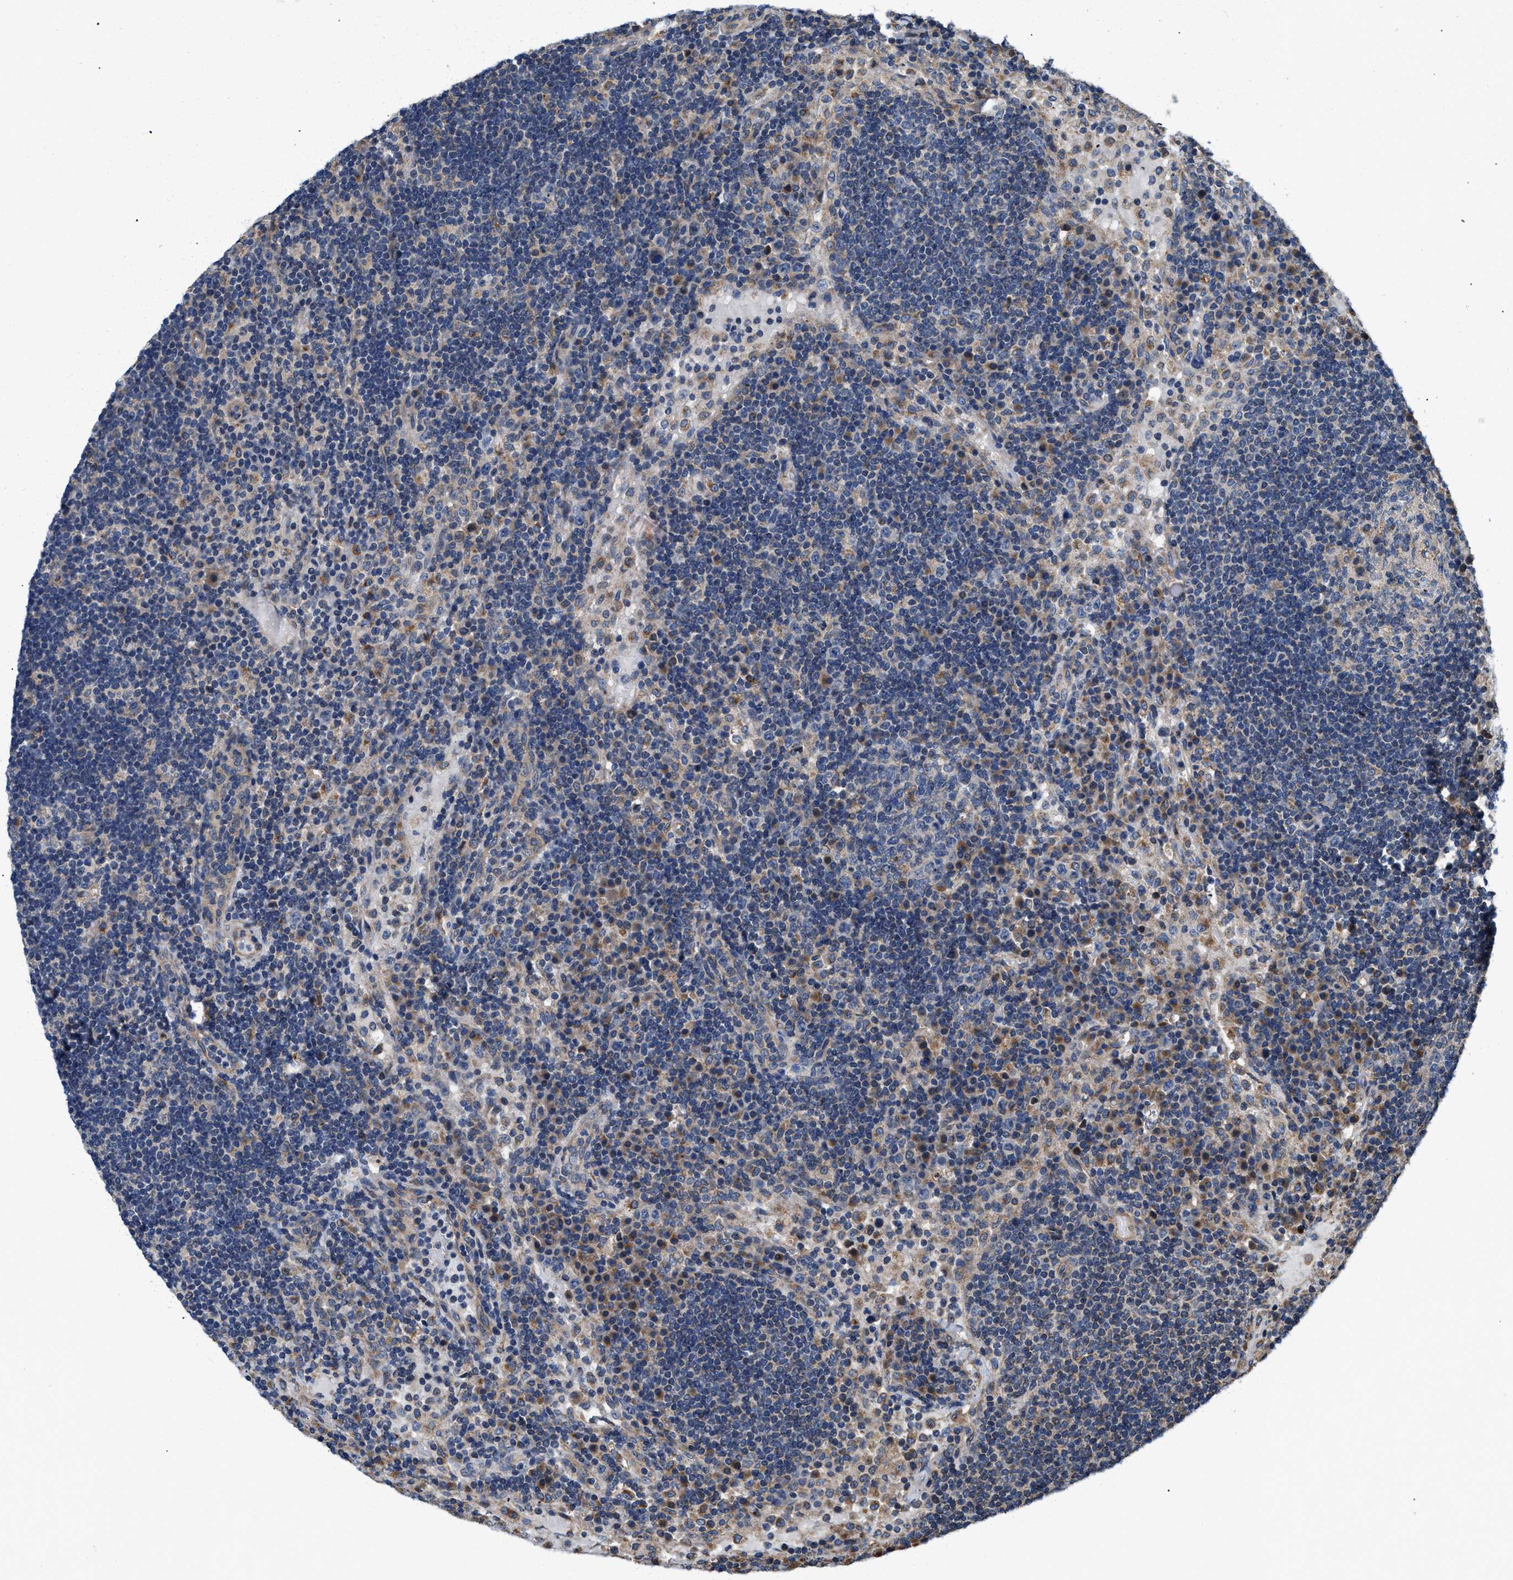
{"staining": {"intensity": "negative", "quantity": "none", "location": "none"}, "tissue": "lymph node", "cell_type": "Germinal center cells", "image_type": "normal", "snomed": [{"axis": "morphology", "description": "Normal tissue, NOS"}, {"axis": "topography", "description": "Lymph node"}], "caption": "This is an IHC photomicrograph of unremarkable human lymph node. There is no staining in germinal center cells.", "gene": "CEP128", "patient": {"sex": "female", "age": 53}}